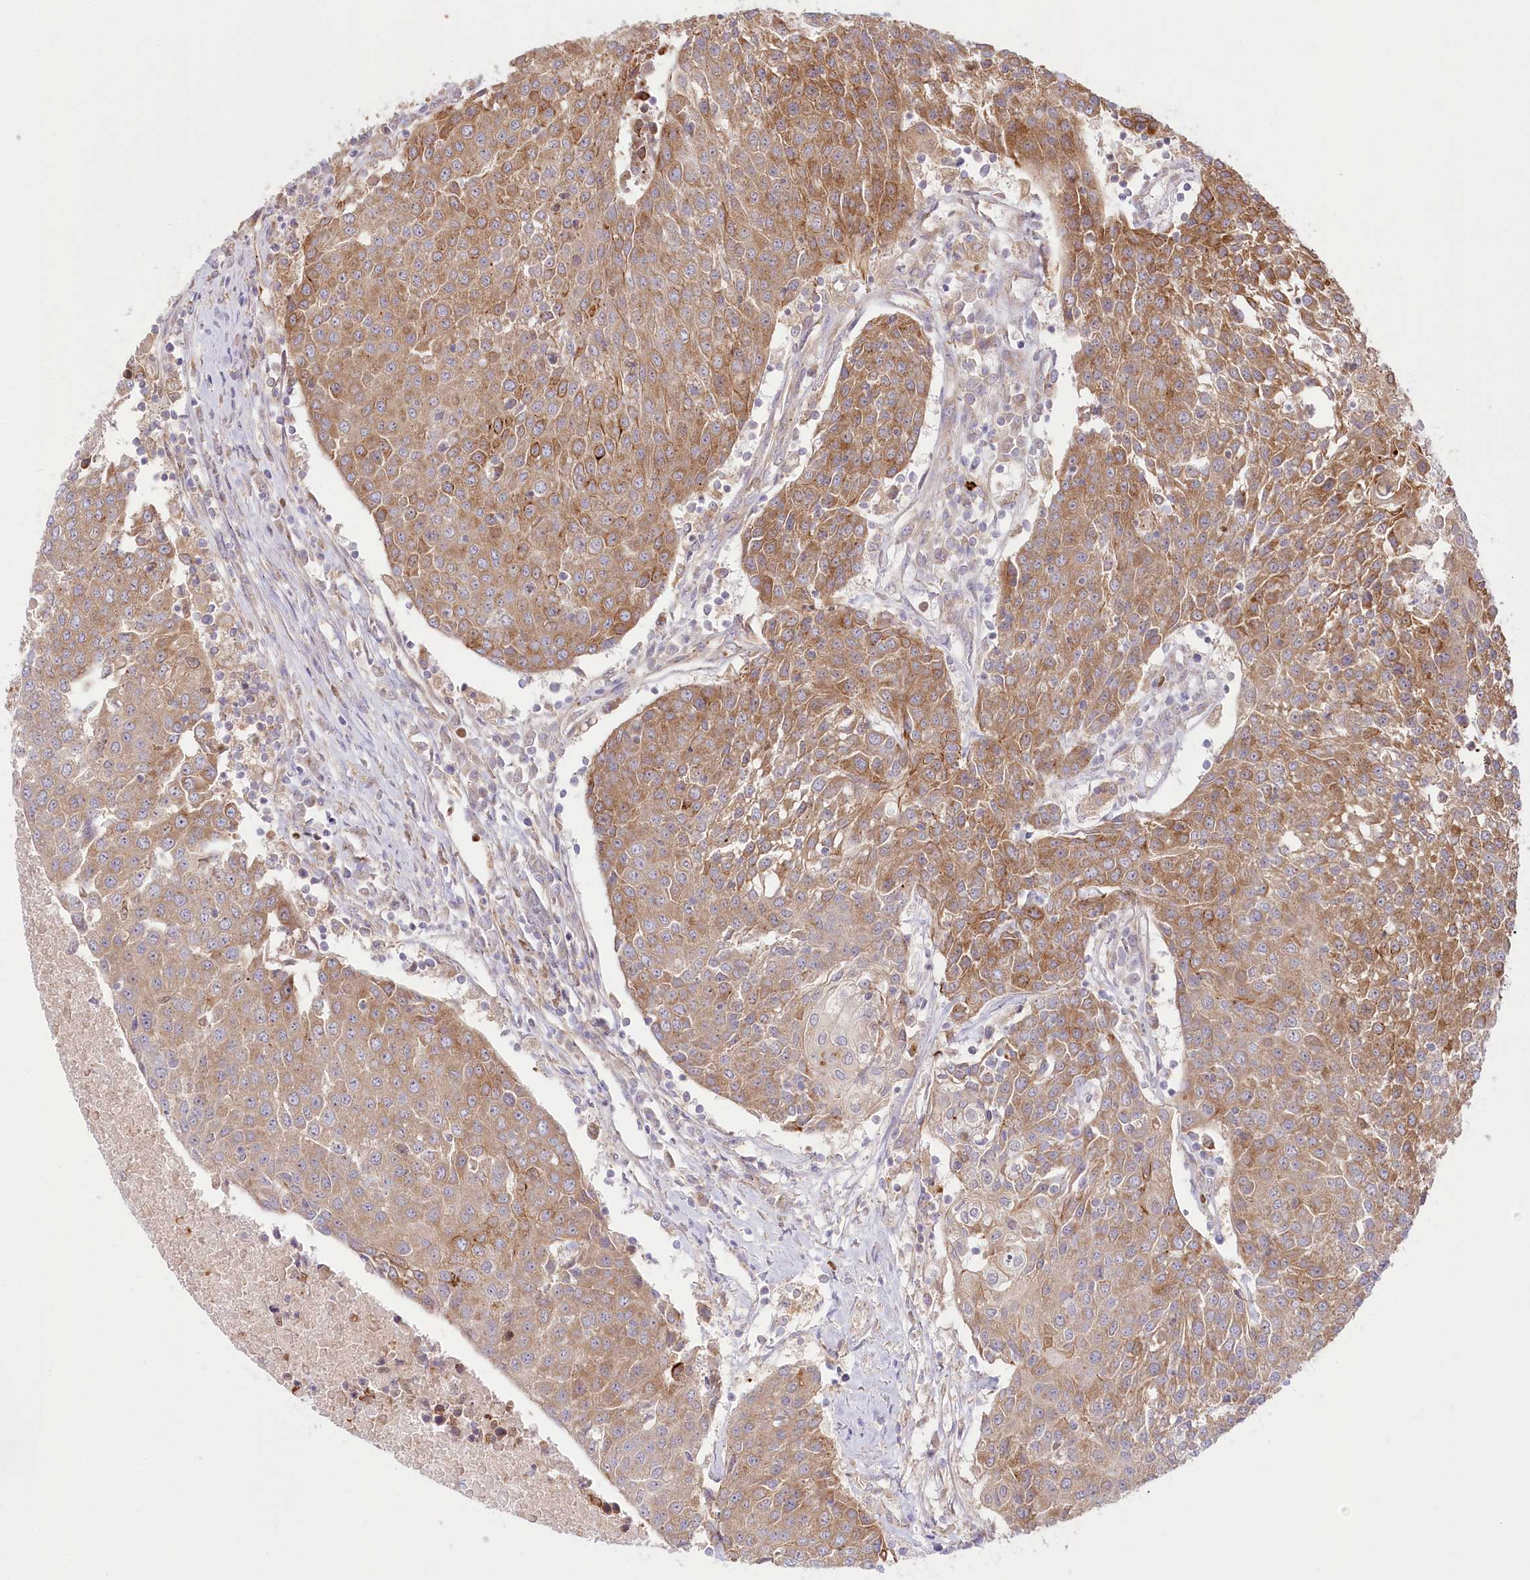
{"staining": {"intensity": "moderate", "quantity": ">75%", "location": "cytoplasmic/membranous"}, "tissue": "urothelial cancer", "cell_type": "Tumor cells", "image_type": "cancer", "snomed": [{"axis": "morphology", "description": "Urothelial carcinoma, High grade"}, {"axis": "topography", "description": "Urinary bladder"}], "caption": "An immunohistochemistry photomicrograph of neoplastic tissue is shown. Protein staining in brown shows moderate cytoplasmic/membranous positivity in urothelial cancer within tumor cells.", "gene": "COMMD3", "patient": {"sex": "female", "age": 85}}